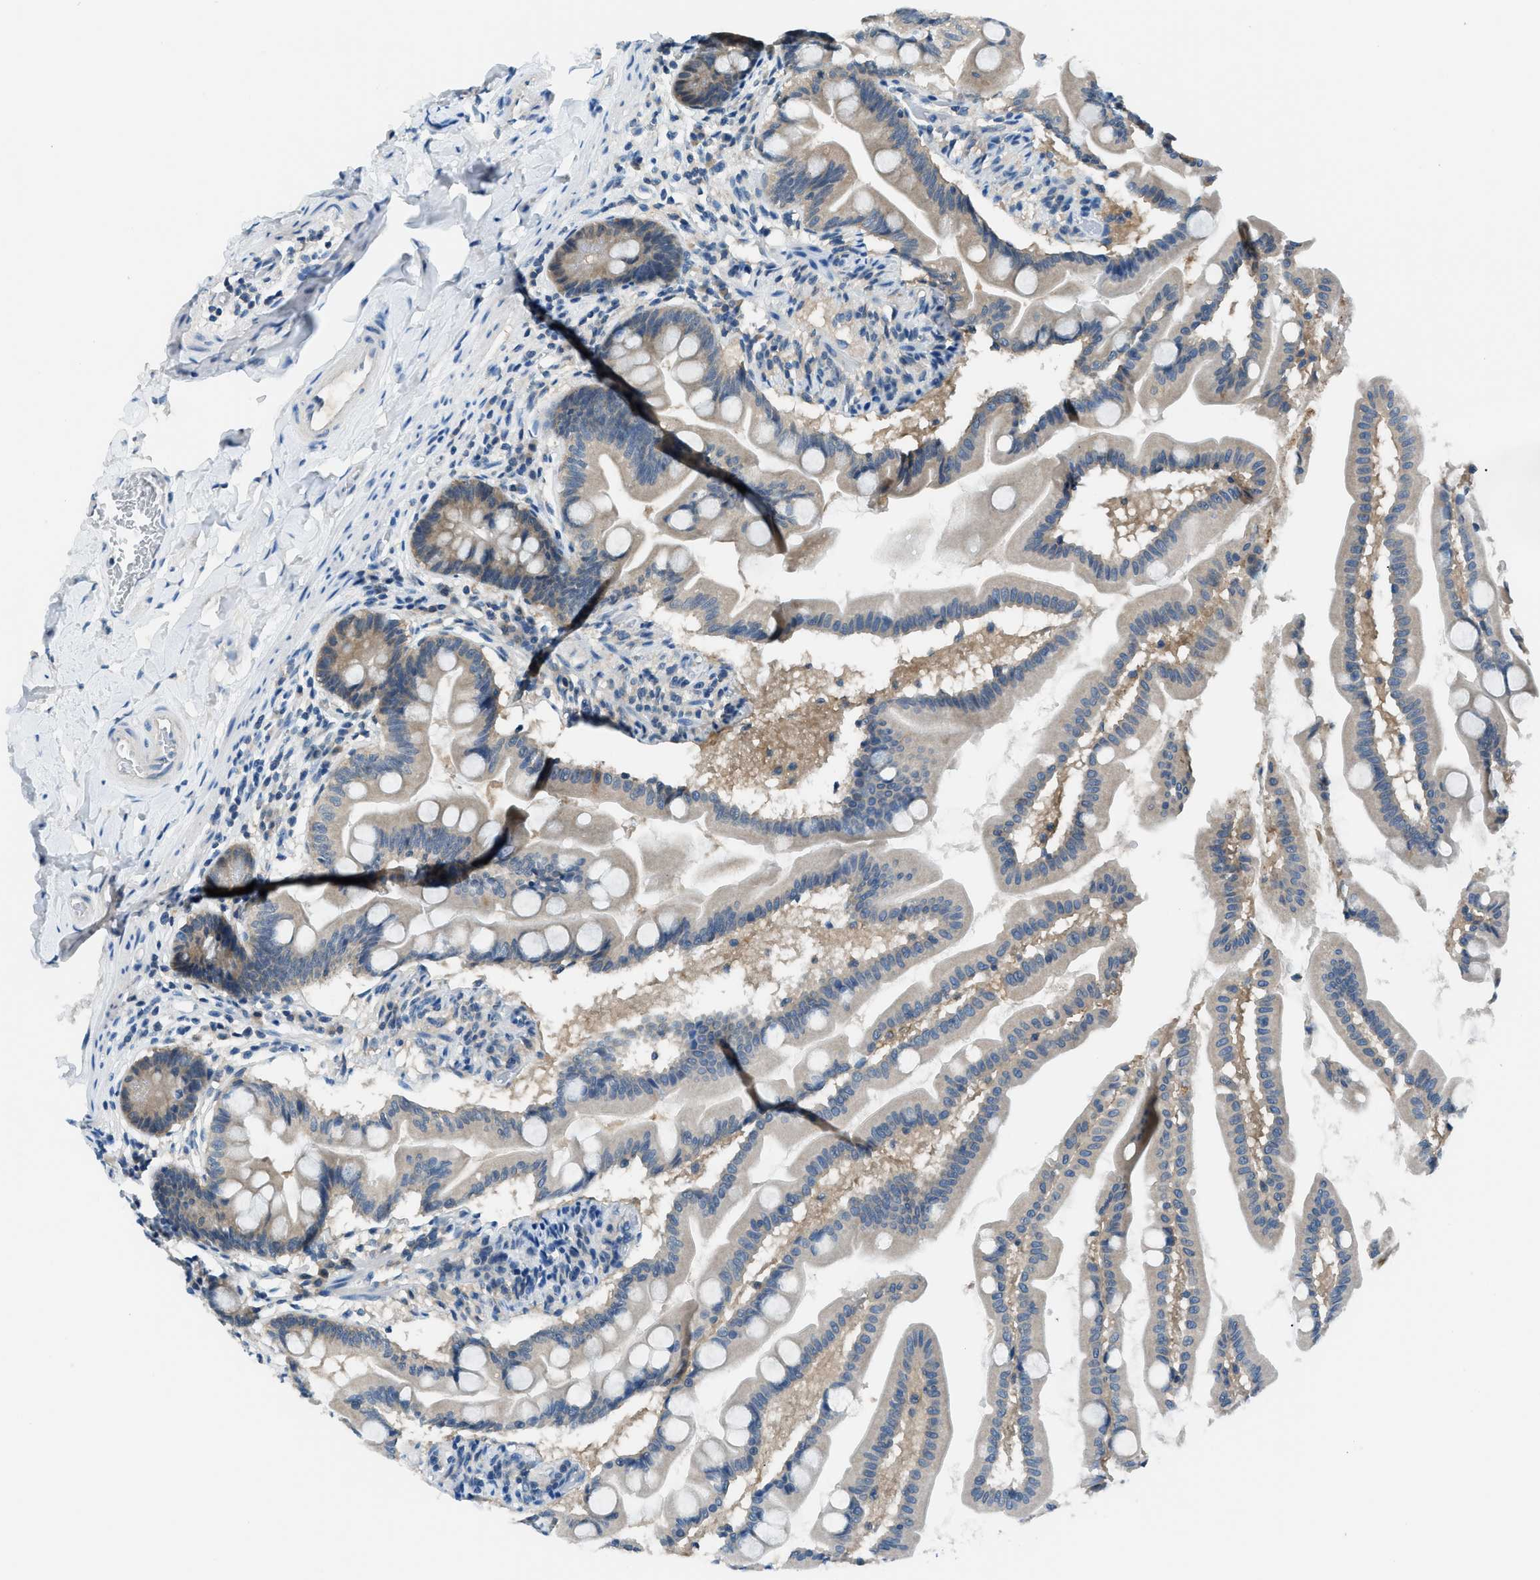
{"staining": {"intensity": "moderate", "quantity": "25%-75%", "location": "cytoplasmic/membranous"}, "tissue": "small intestine", "cell_type": "Glandular cells", "image_type": "normal", "snomed": [{"axis": "morphology", "description": "Normal tissue, NOS"}, {"axis": "topography", "description": "Small intestine"}], "caption": "Immunohistochemistry (IHC) of normal human small intestine exhibits medium levels of moderate cytoplasmic/membranous staining in approximately 25%-75% of glandular cells.", "gene": "ACP1", "patient": {"sex": "female", "age": 56}}